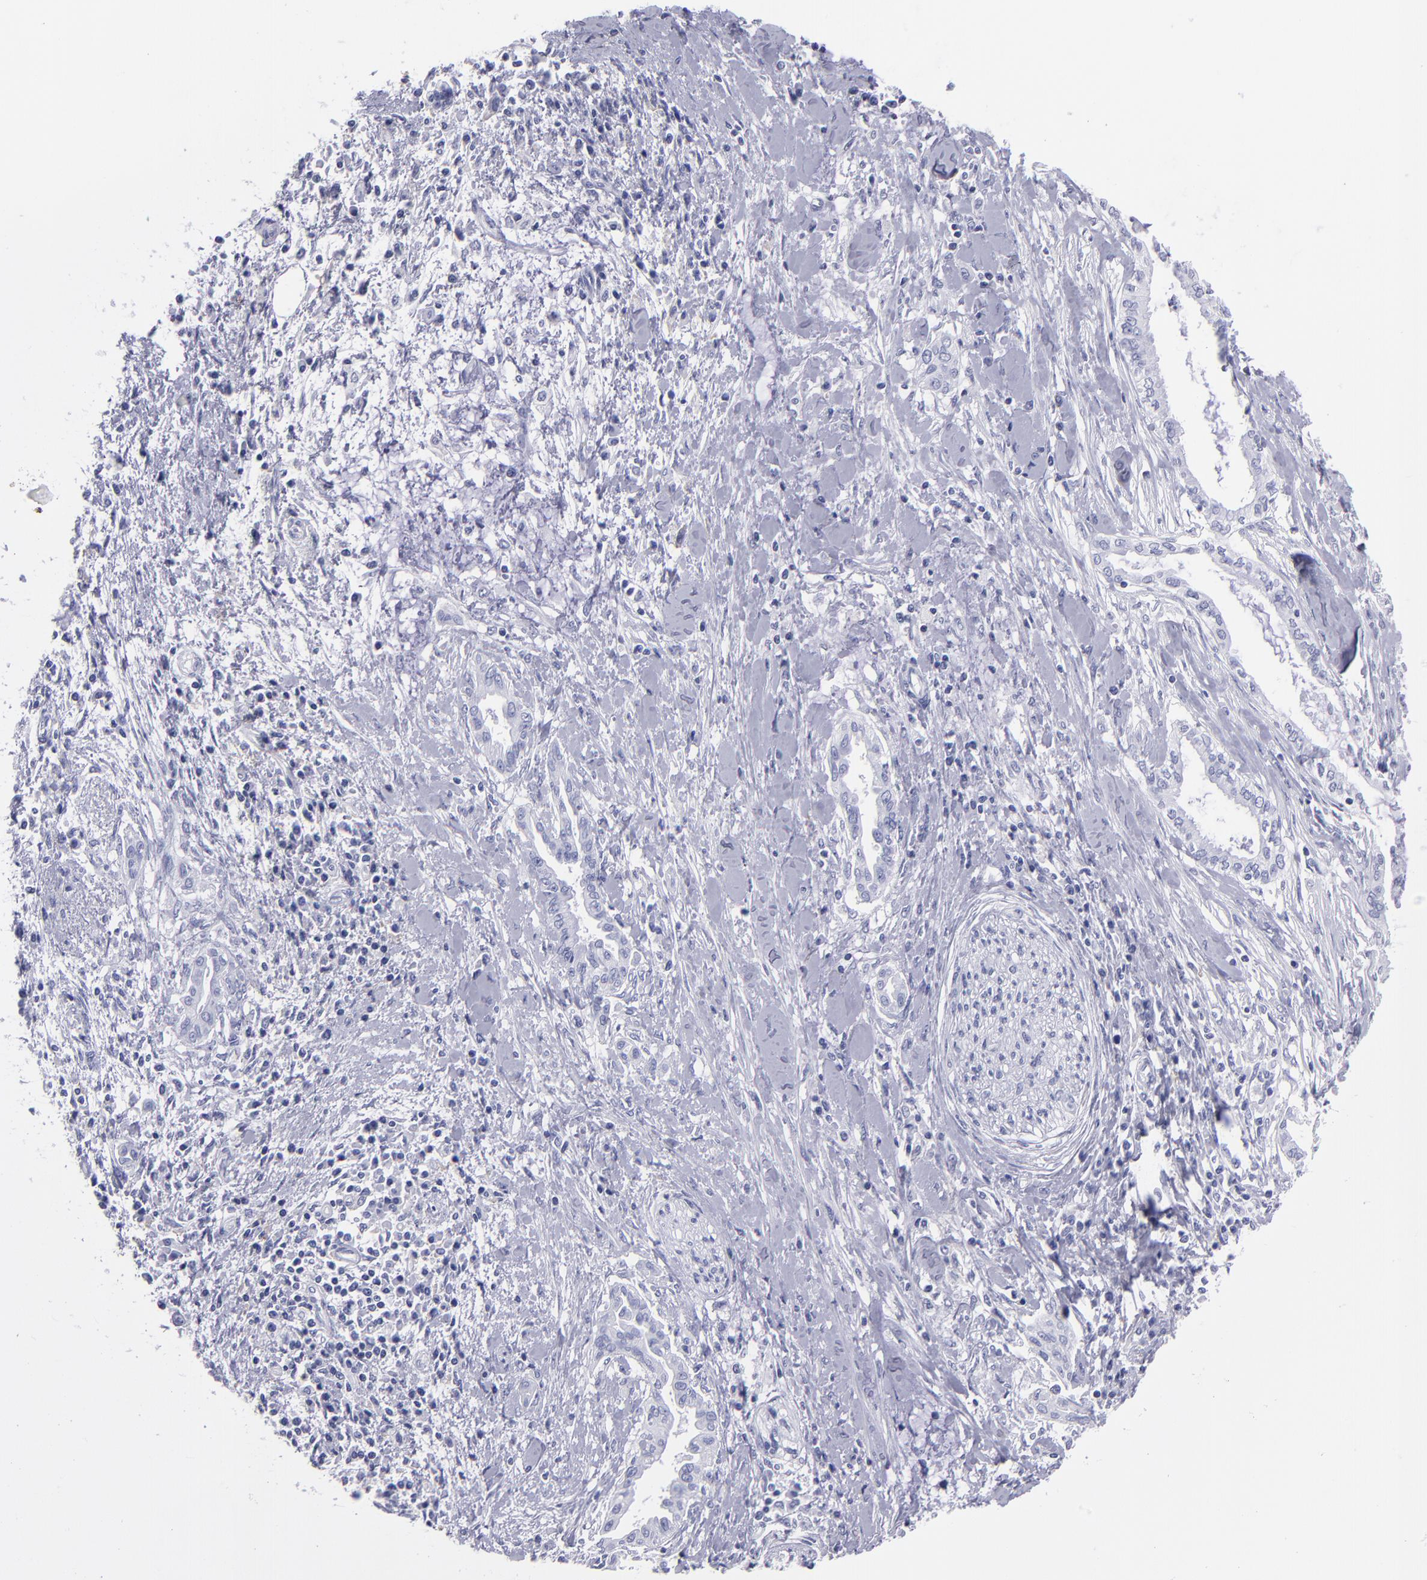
{"staining": {"intensity": "negative", "quantity": "none", "location": "none"}, "tissue": "pancreatic cancer", "cell_type": "Tumor cells", "image_type": "cancer", "snomed": [{"axis": "morphology", "description": "Adenocarcinoma, NOS"}, {"axis": "topography", "description": "Pancreas"}], "caption": "Immunohistochemical staining of human adenocarcinoma (pancreatic) demonstrates no significant staining in tumor cells. (DAB (3,3'-diaminobenzidine) immunohistochemistry, high magnification).", "gene": "MB", "patient": {"sex": "female", "age": 64}}